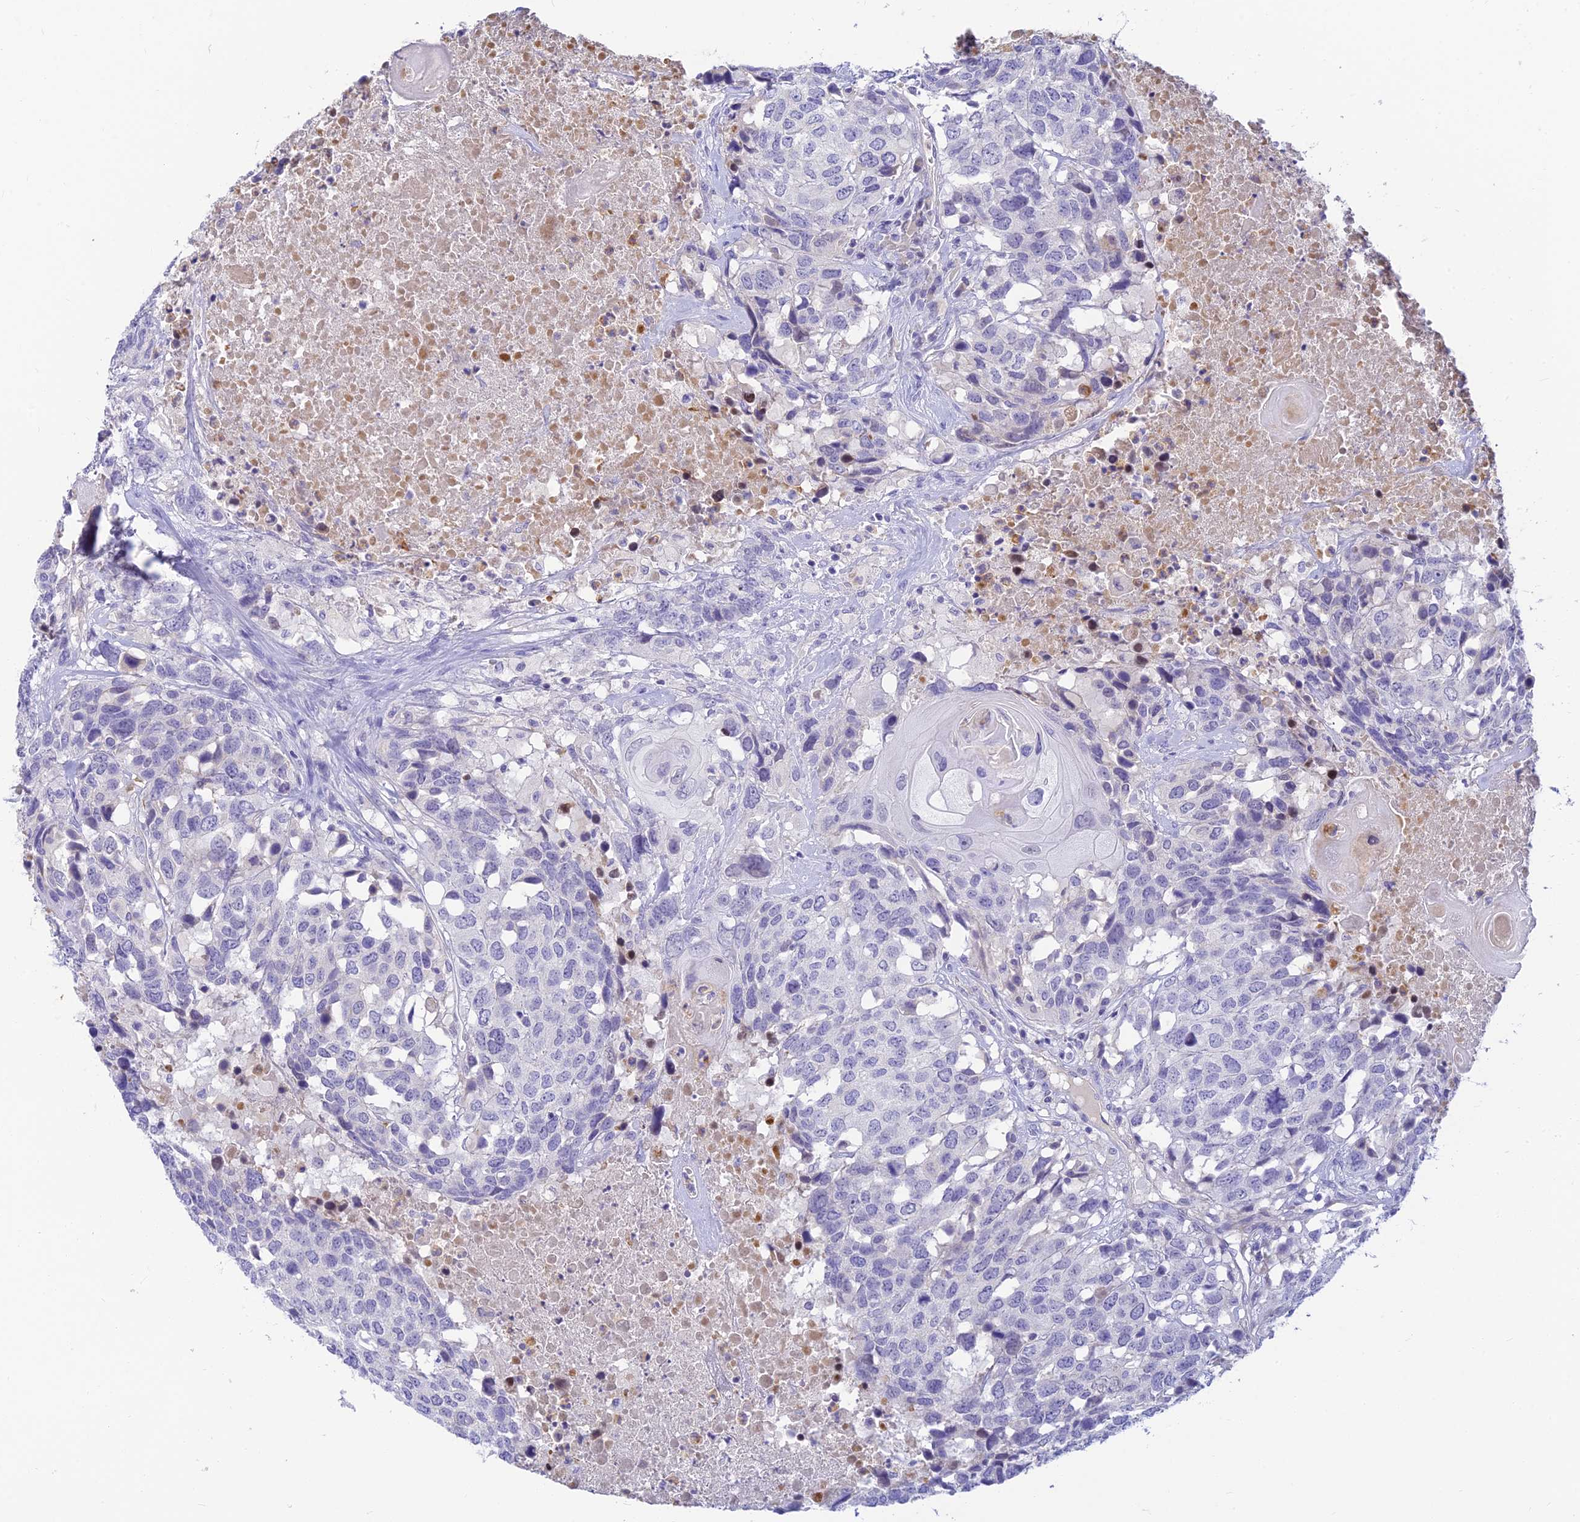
{"staining": {"intensity": "negative", "quantity": "none", "location": "none"}, "tissue": "head and neck cancer", "cell_type": "Tumor cells", "image_type": "cancer", "snomed": [{"axis": "morphology", "description": "Squamous cell carcinoma, NOS"}, {"axis": "topography", "description": "Head-Neck"}], "caption": "Histopathology image shows no significant protein positivity in tumor cells of head and neck cancer.", "gene": "INTS13", "patient": {"sex": "male", "age": 66}}